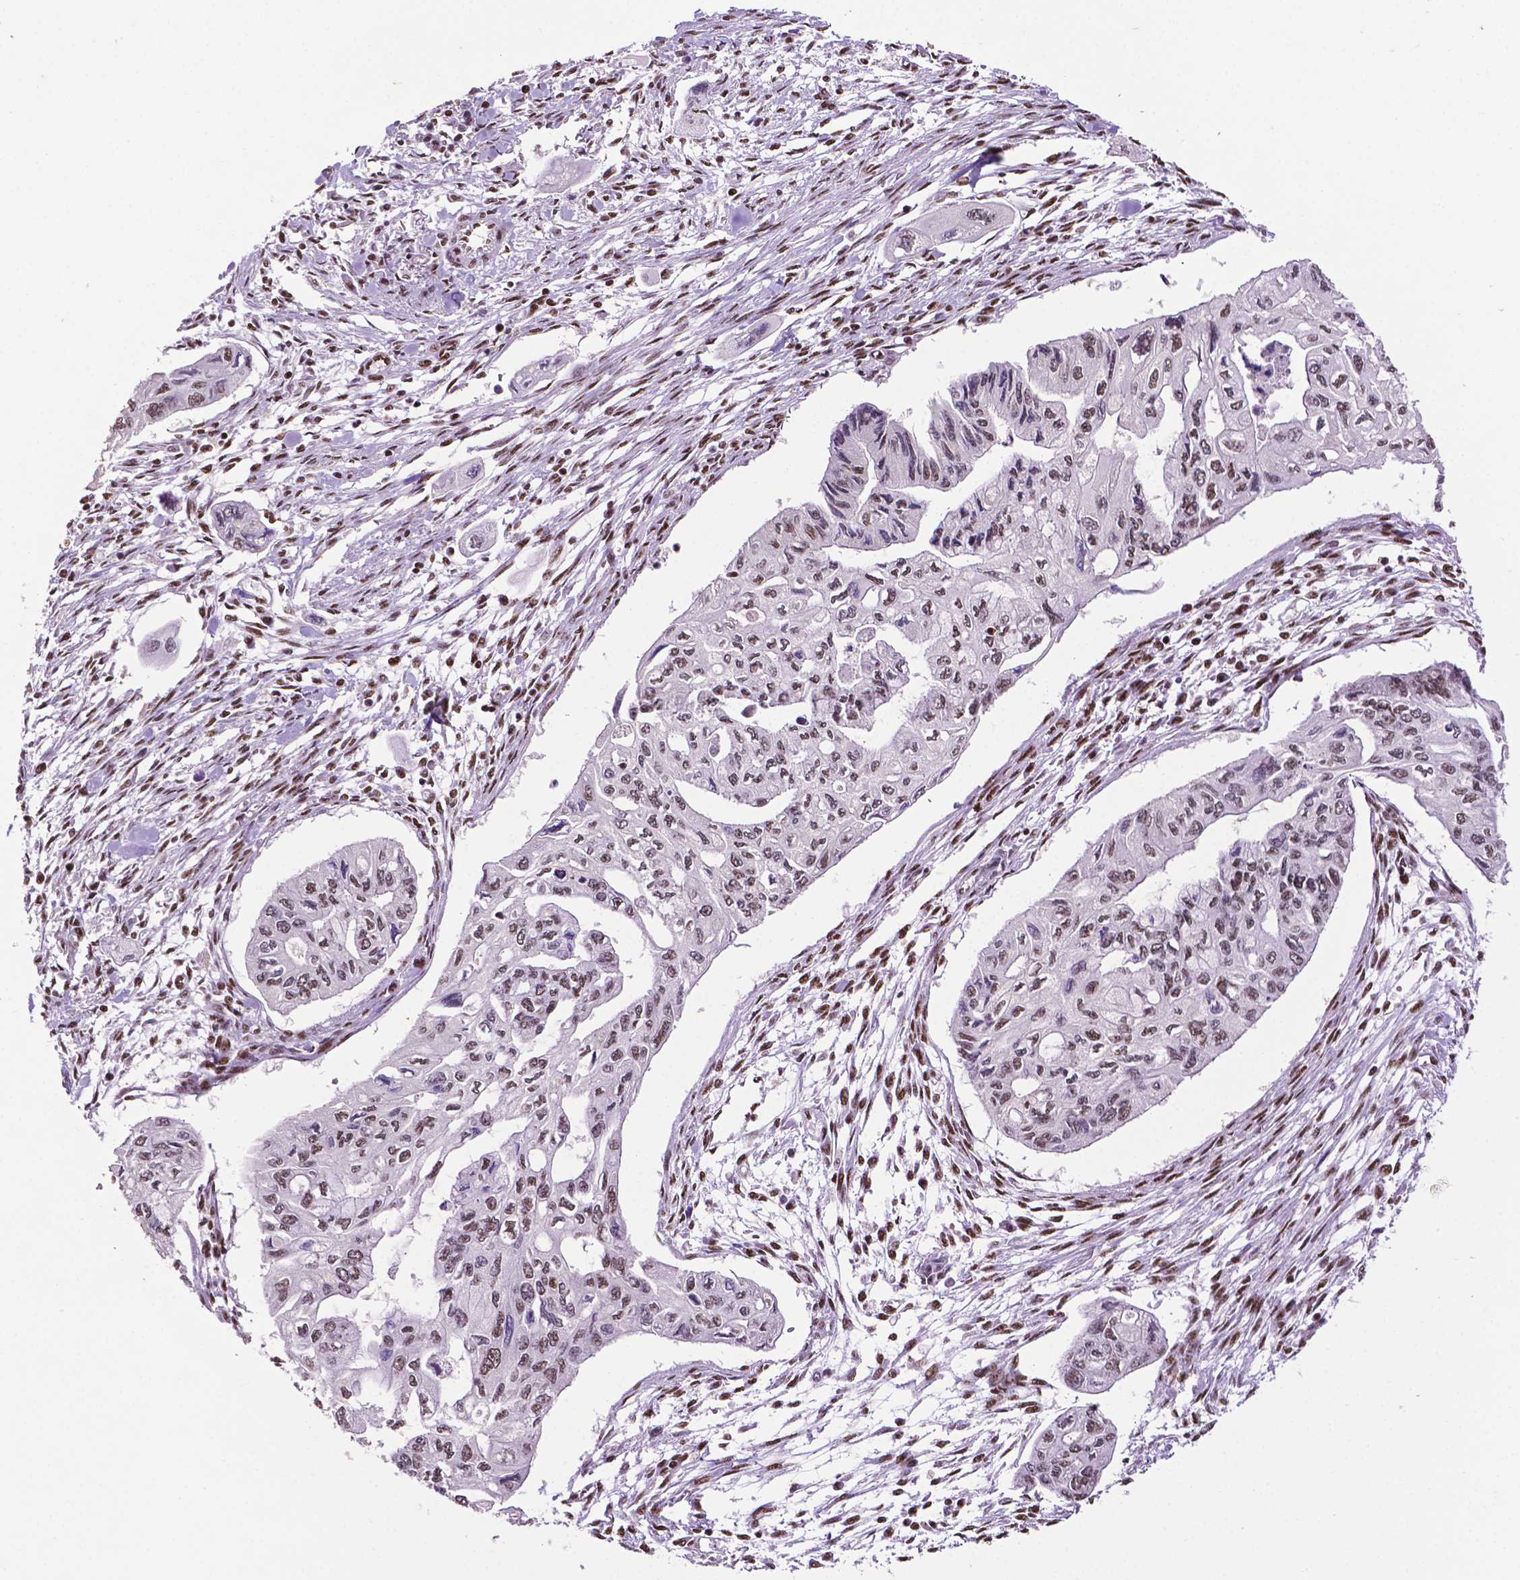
{"staining": {"intensity": "weak", "quantity": "25%-75%", "location": "nuclear"}, "tissue": "pancreatic cancer", "cell_type": "Tumor cells", "image_type": "cancer", "snomed": [{"axis": "morphology", "description": "Adenocarcinoma, NOS"}, {"axis": "topography", "description": "Pancreas"}], "caption": "A high-resolution image shows immunohistochemistry (IHC) staining of pancreatic cancer, which demonstrates weak nuclear expression in about 25%-75% of tumor cells. (IHC, brightfield microscopy, high magnification).", "gene": "CCAR2", "patient": {"sex": "female", "age": 76}}